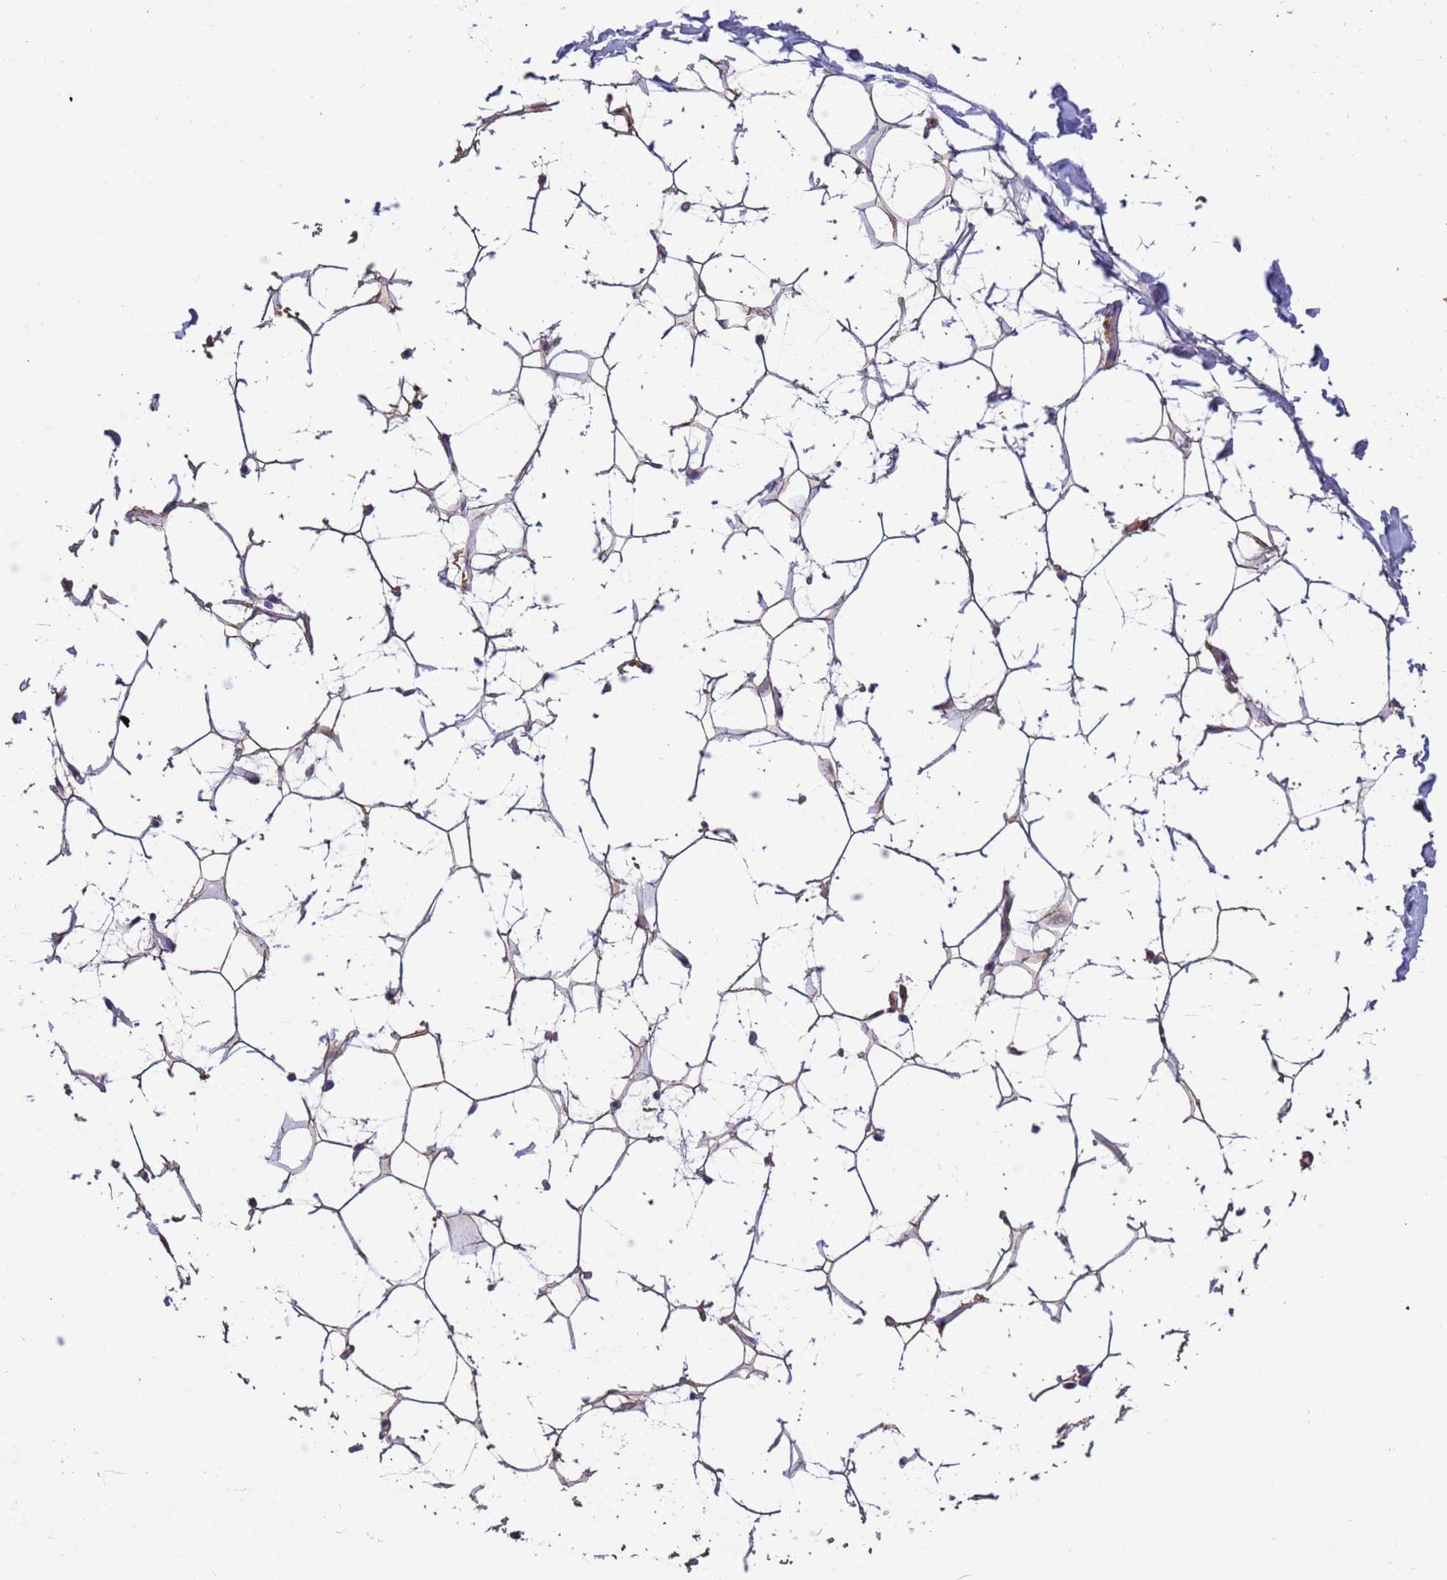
{"staining": {"intensity": "moderate", "quantity": "<25%", "location": "cytoplasmic/membranous"}, "tissue": "adipose tissue", "cell_type": "Adipocytes", "image_type": "normal", "snomed": [{"axis": "morphology", "description": "Normal tissue, NOS"}, {"axis": "topography", "description": "Breast"}], "caption": "This histopathology image displays IHC staining of benign human adipose tissue, with low moderate cytoplasmic/membranous expression in about <25% of adipocytes.", "gene": "AMPD3", "patient": {"sex": "female", "age": 26}}